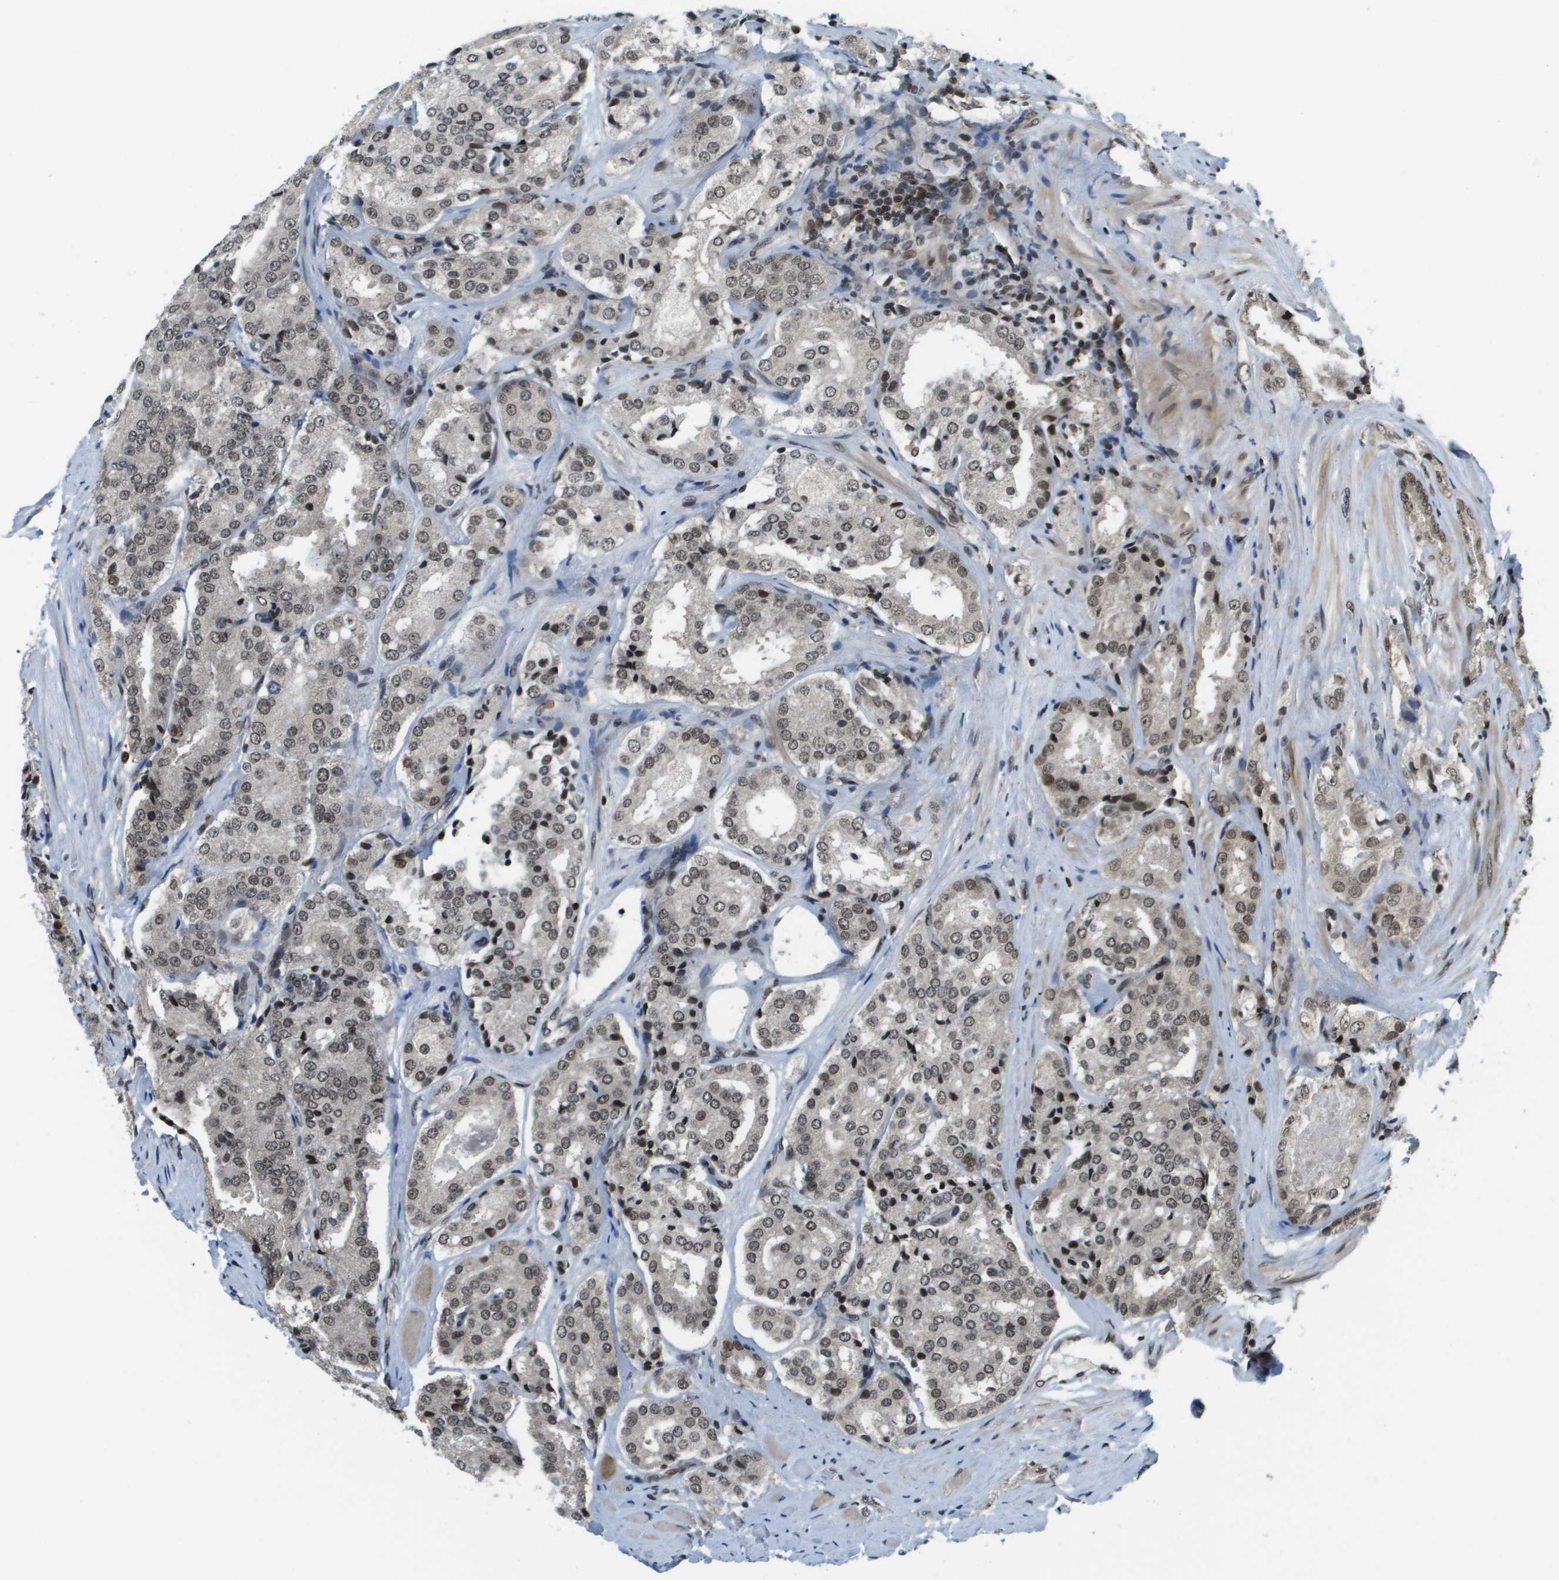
{"staining": {"intensity": "moderate", "quantity": ">75%", "location": "nuclear"}, "tissue": "prostate cancer", "cell_type": "Tumor cells", "image_type": "cancer", "snomed": [{"axis": "morphology", "description": "Adenocarcinoma, High grade"}, {"axis": "topography", "description": "Prostate"}], "caption": "DAB immunohistochemical staining of human adenocarcinoma (high-grade) (prostate) demonstrates moderate nuclear protein expression in approximately >75% of tumor cells.", "gene": "RECQL4", "patient": {"sex": "male", "age": 65}}